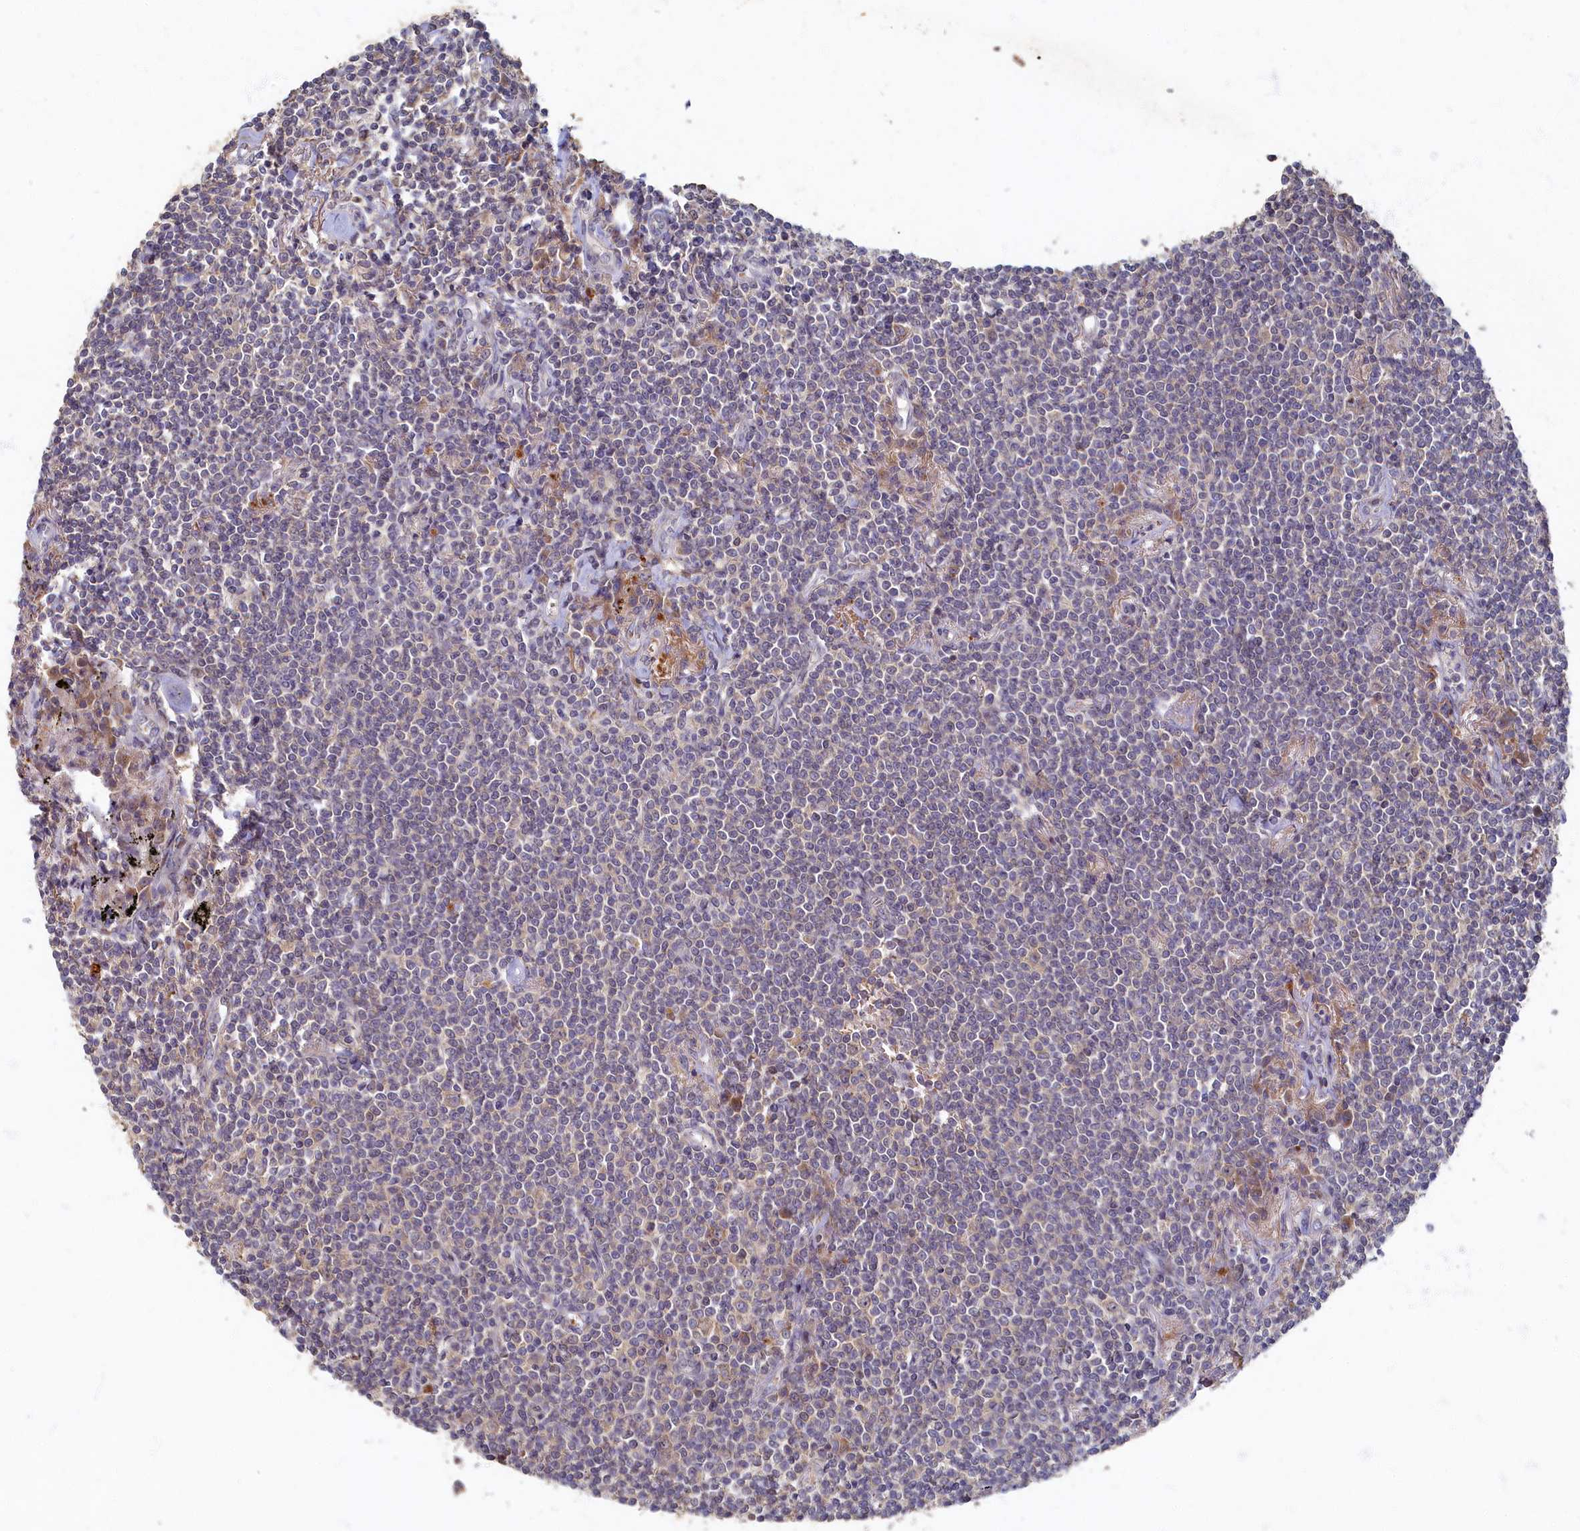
{"staining": {"intensity": "weak", "quantity": "<25%", "location": "cytoplasmic/membranous"}, "tissue": "lymphoma", "cell_type": "Tumor cells", "image_type": "cancer", "snomed": [{"axis": "morphology", "description": "Malignant lymphoma, non-Hodgkin's type, Low grade"}, {"axis": "topography", "description": "Lung"}], "caption": "This is a image of immunohistochemistry staining of lymphoma, which shows no staining in tumor cells.", "gene": "HUNK", "patient": {"sex": "female", "age": 71}}